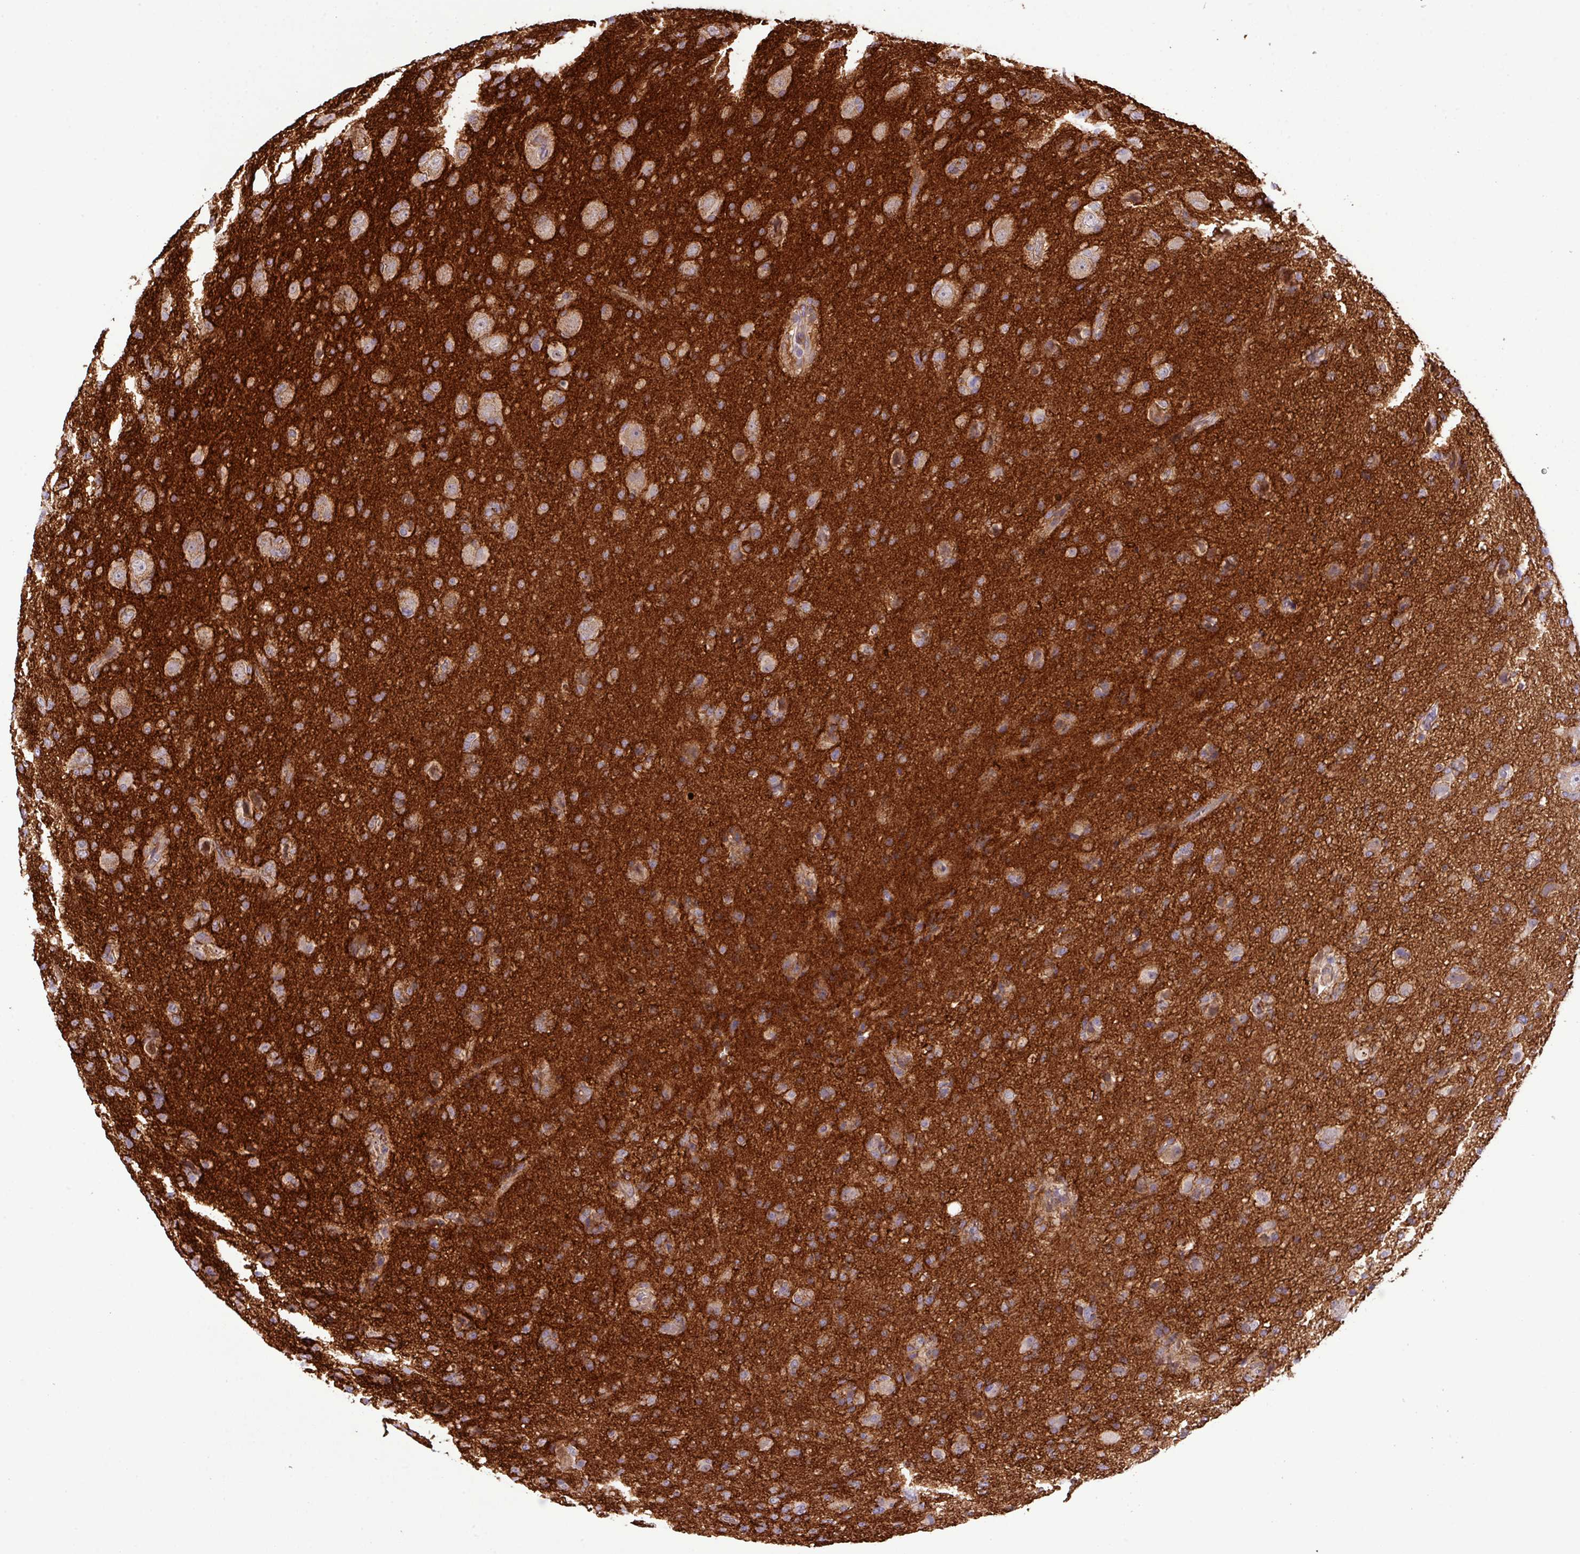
{"staining": {"intensity": "moderate", "quantity": ">75%", "location": "cytoplasmic/membranous"}, "tissue": "glioma", "cell_type": "Tumor cells", "image_type": "cancer", "snomed": [{"axis": "morphology", "description": "Glioma, malignant, High grade"}, {"axis": "topography", "description": "Brain"}], "caption": "A medium amount of moderate cytoplasmic/membranous positivity is appreciated in about >75% of tumor cells in glioma tissue.", "gene": "B3GNT9", "patient": {"sex": "female", "age": 57}}